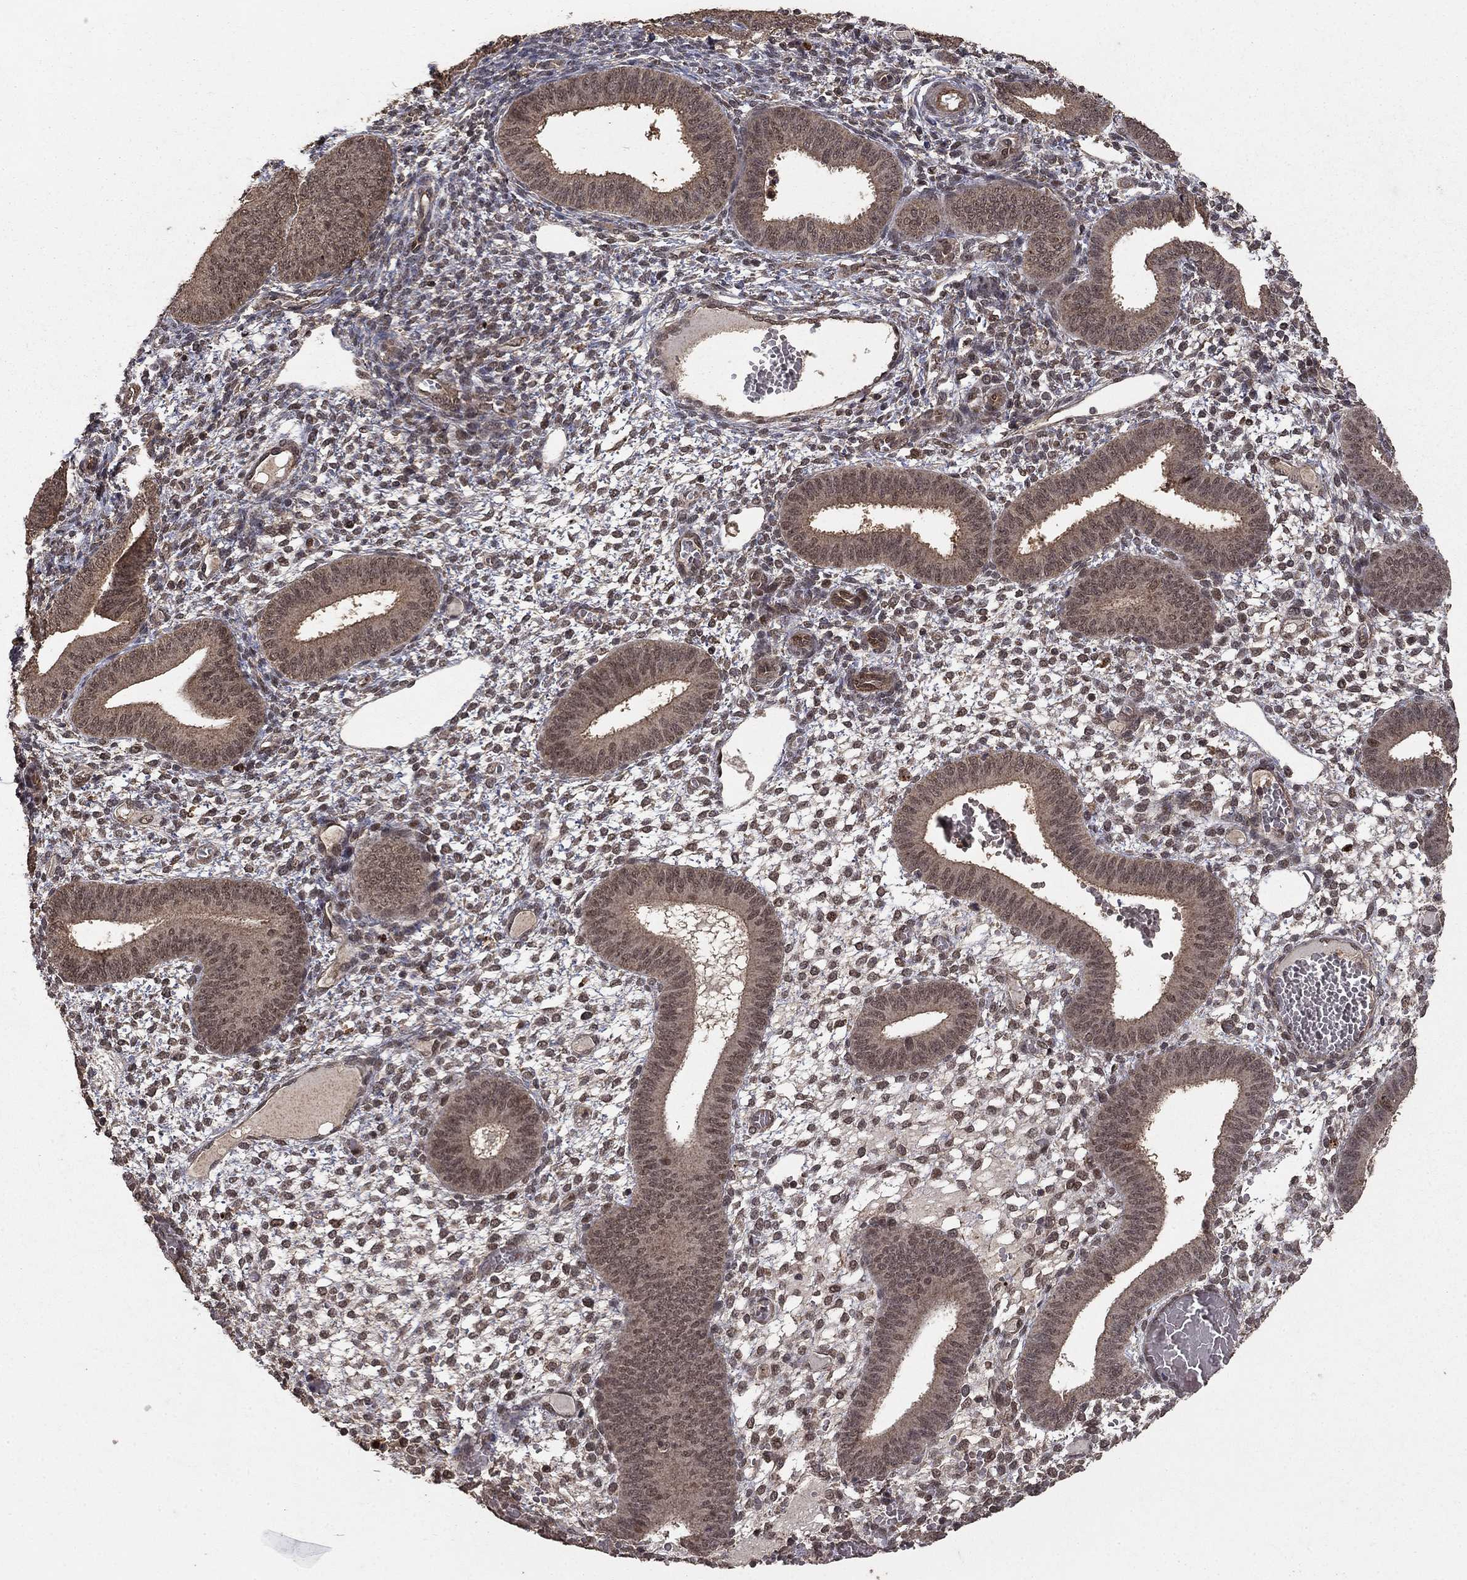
{"staining": {"intensity": "moderate", "quantity": "25%-75%", "location": "nuclear"}, "tissue": "endometrium", "cell_type": "Cells in endometrial stroma", "image_type": "normal", "snomed": [{"axis": "morphology", "description": "Normal tissue, NOS"}, {"axis": "topography", "description": "Endometrium"}], "caption": "Unremarkable endometrium demonstrates moderate nuclear expression in about 25%-75% of cells in endometrial stroma, visualized by immunohistochemistry.", "gene": "PRDM1", "patient": {"sex": "female", "age": 42}}